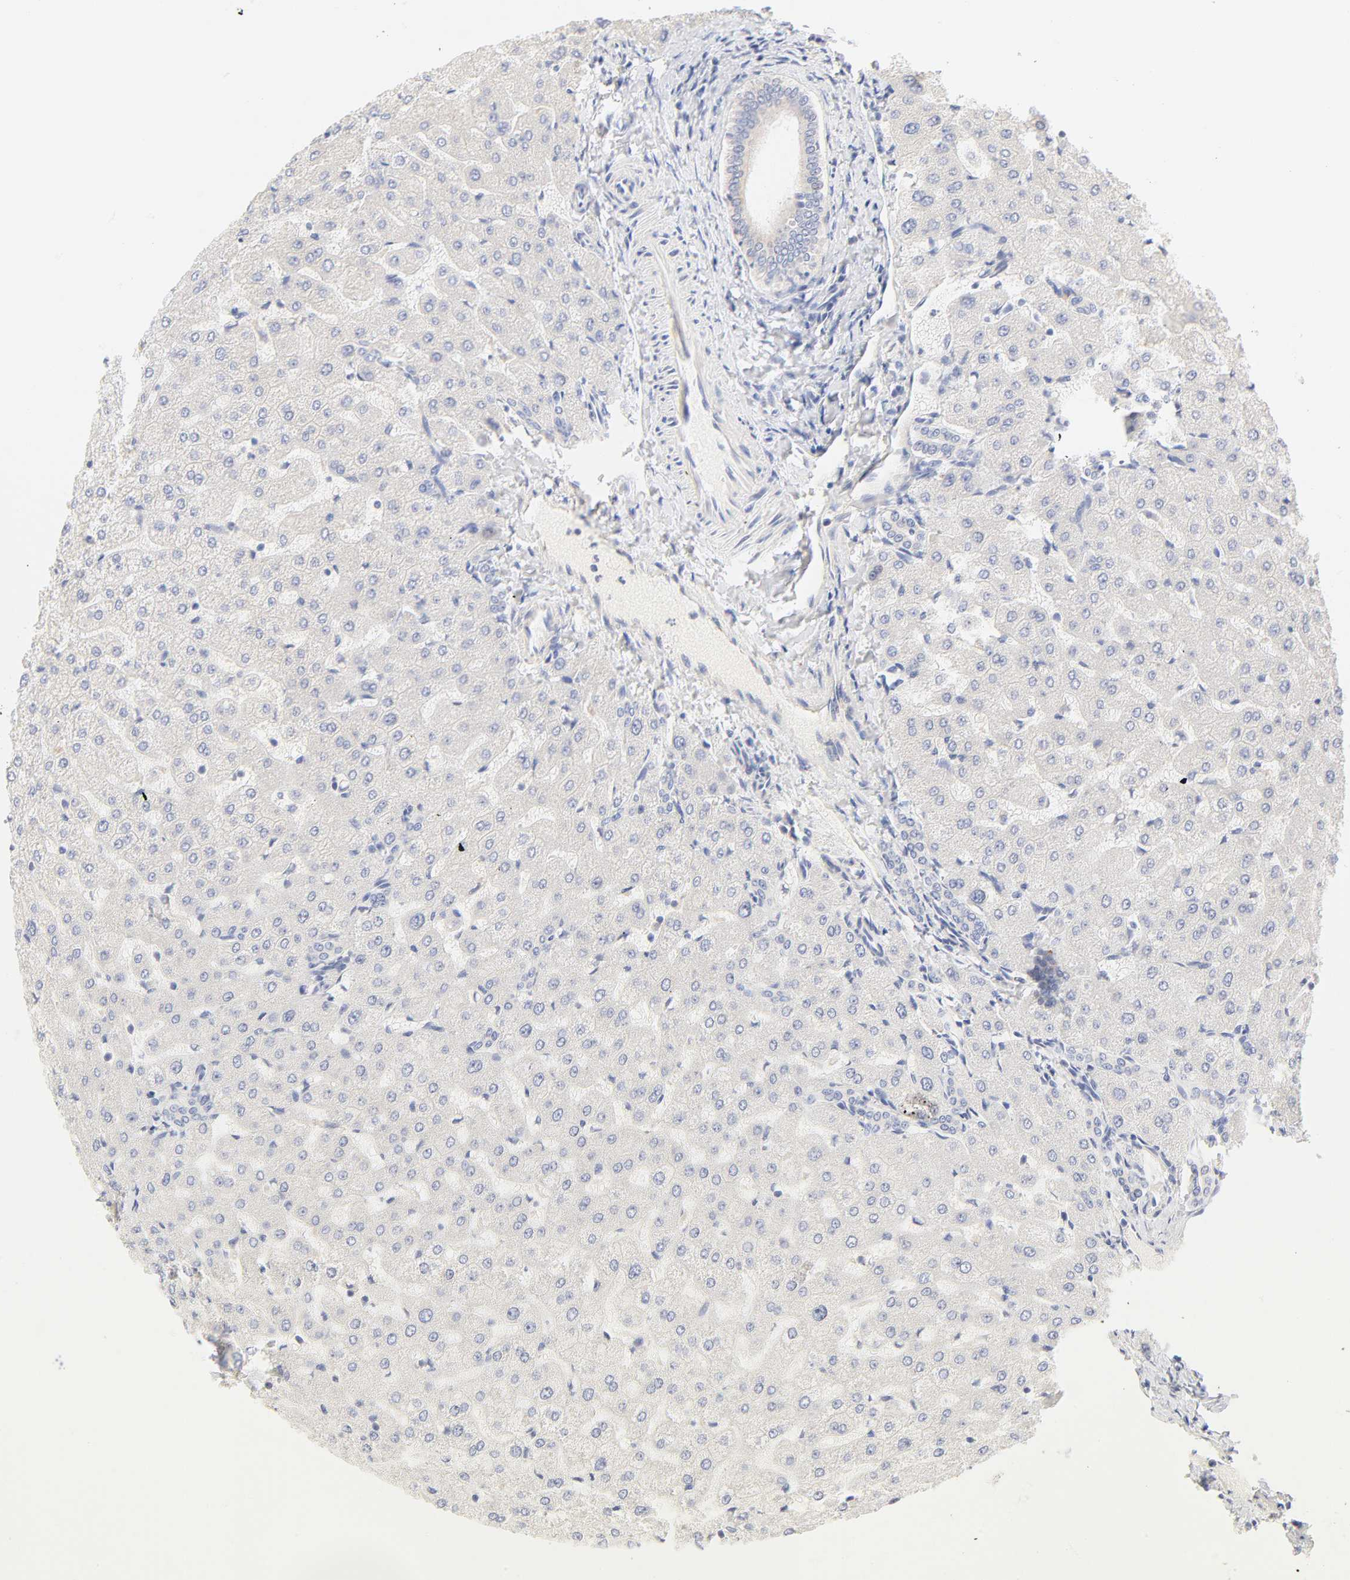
{"staining": {"intensity": "negative", "quantity": "none", "location": "none"}, "tissue": "liver", "cell_type": "Cholangiocytes", "image_type": "normal", "snomed": [{"axis": "morphology", "description": "Normal tissue, NOS"}, {"axis": "morphology", "description": "Fibrosis, NOS"}, {"axis": "topography", "description": "Liver"}], "caption": "Immunohistochemical staining of unremarkable human liver exhibits no significant staining in cholangiocytes. The staining was performed using DAB (3,3'-diaminobenzidine) to visualize the protein expression in brown, while the nuclei were stained in blue with hematoxylin (Magnification: 20x).", "gene": "MTERF2", "patient": {"sex": "female", "age": 29}}